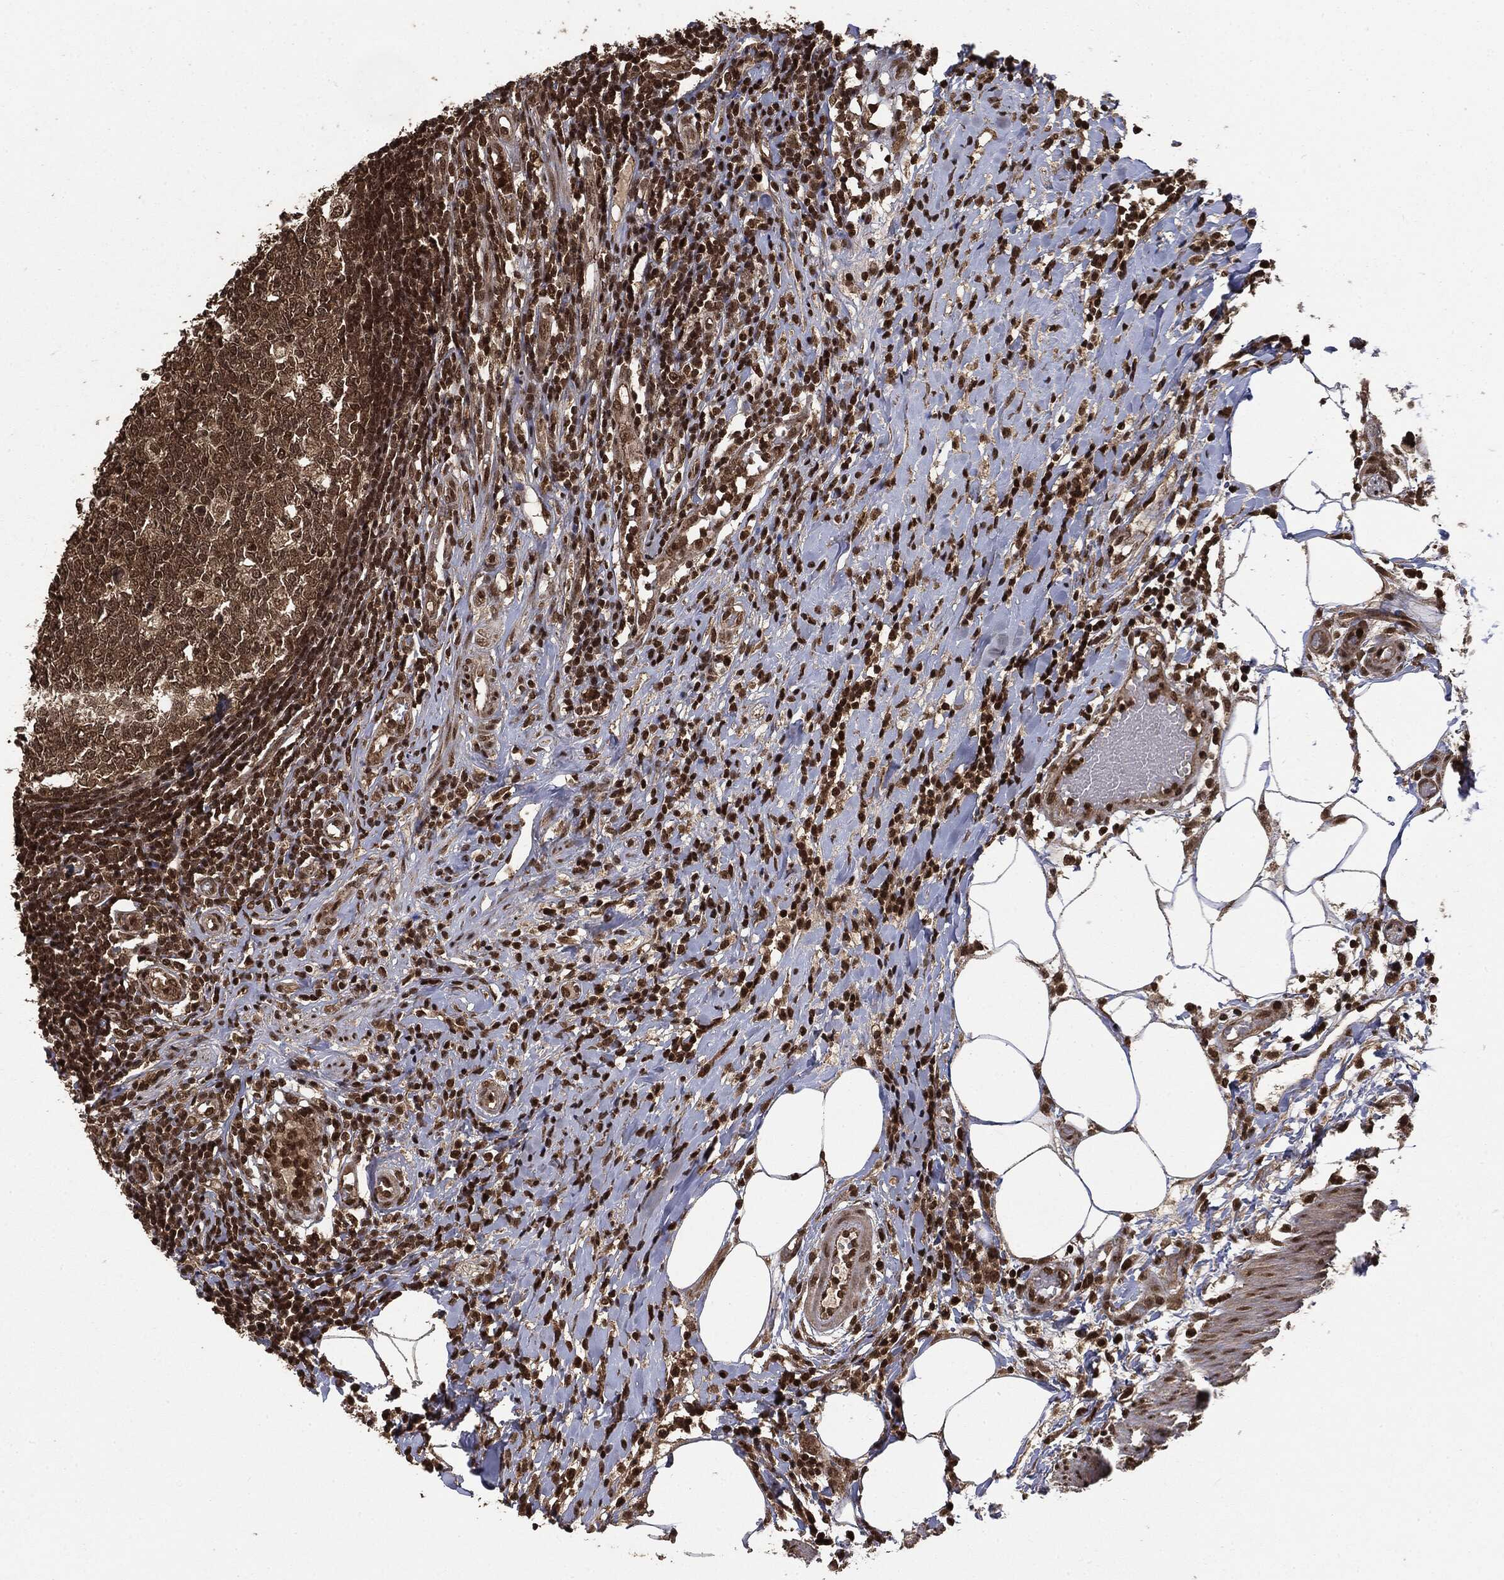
{"staining": {"intensity": "strong", "quantity": ">75%", "location": "cytoplasmic/membranous,nuclear"}, "tissue": "appendix", "cell_type": "Glandular cells", "image_type": "normal", "snomed": [{"axis": "morphology", "description": "Normal tissue, NOS"}, {"axis": "morphology", "description": "Inflammation, NOS"}, {"axis": "topography", "description": "Appendix"}], "caption": "Immunohistochemistry photomicrograph of normal human appendix stained for a protein (brown), which shows high levels of strong cytoplasmic/membranous,nuclear positivity in approximately >75% of glandular cells.", "gene": "CTDP1", "patient": {"sex": "male", "age": 16}}